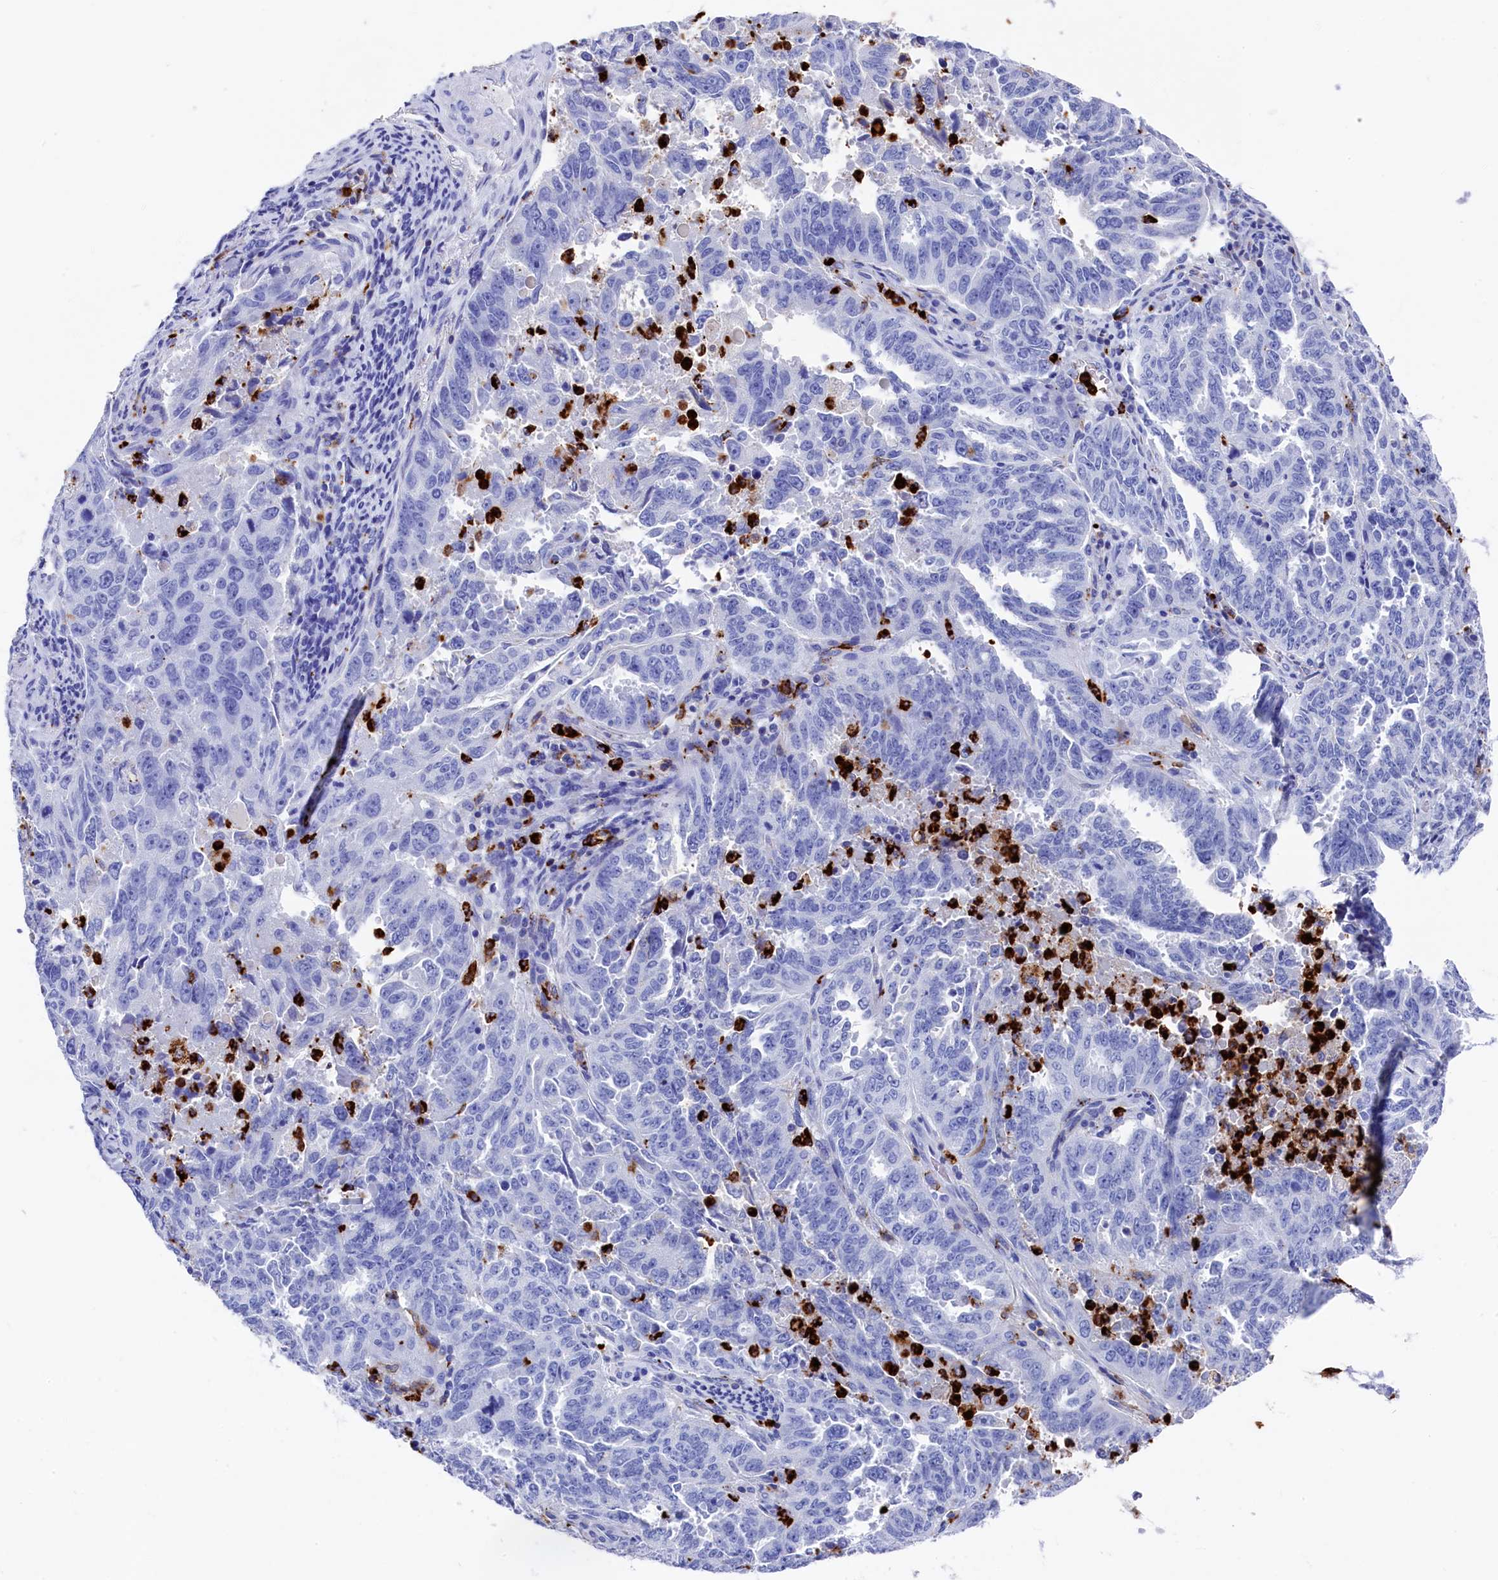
{"staining": {"intensity": "negative", "quantity": "none", "location": "none"}, "tissue": "endometrial cancer", "cell_type": "Tumor cells", "image_type": "cancer", "snomed": [{"axis": "morphology", "description": "Adenocarcinoma, NOS"}, {"axis": "topography", "description": "Endometrium"}], "caption": "An image of human endometrial adenocarcinoma is negative for staining in tumor cells. (DAB (3,3'-diaminobenzidine) immunohistochemistry (IHC) visualized using brightfield microscopy, high magnification).", "gene": "PLAC8", "patient": {"sex": "female", "age": 65}}